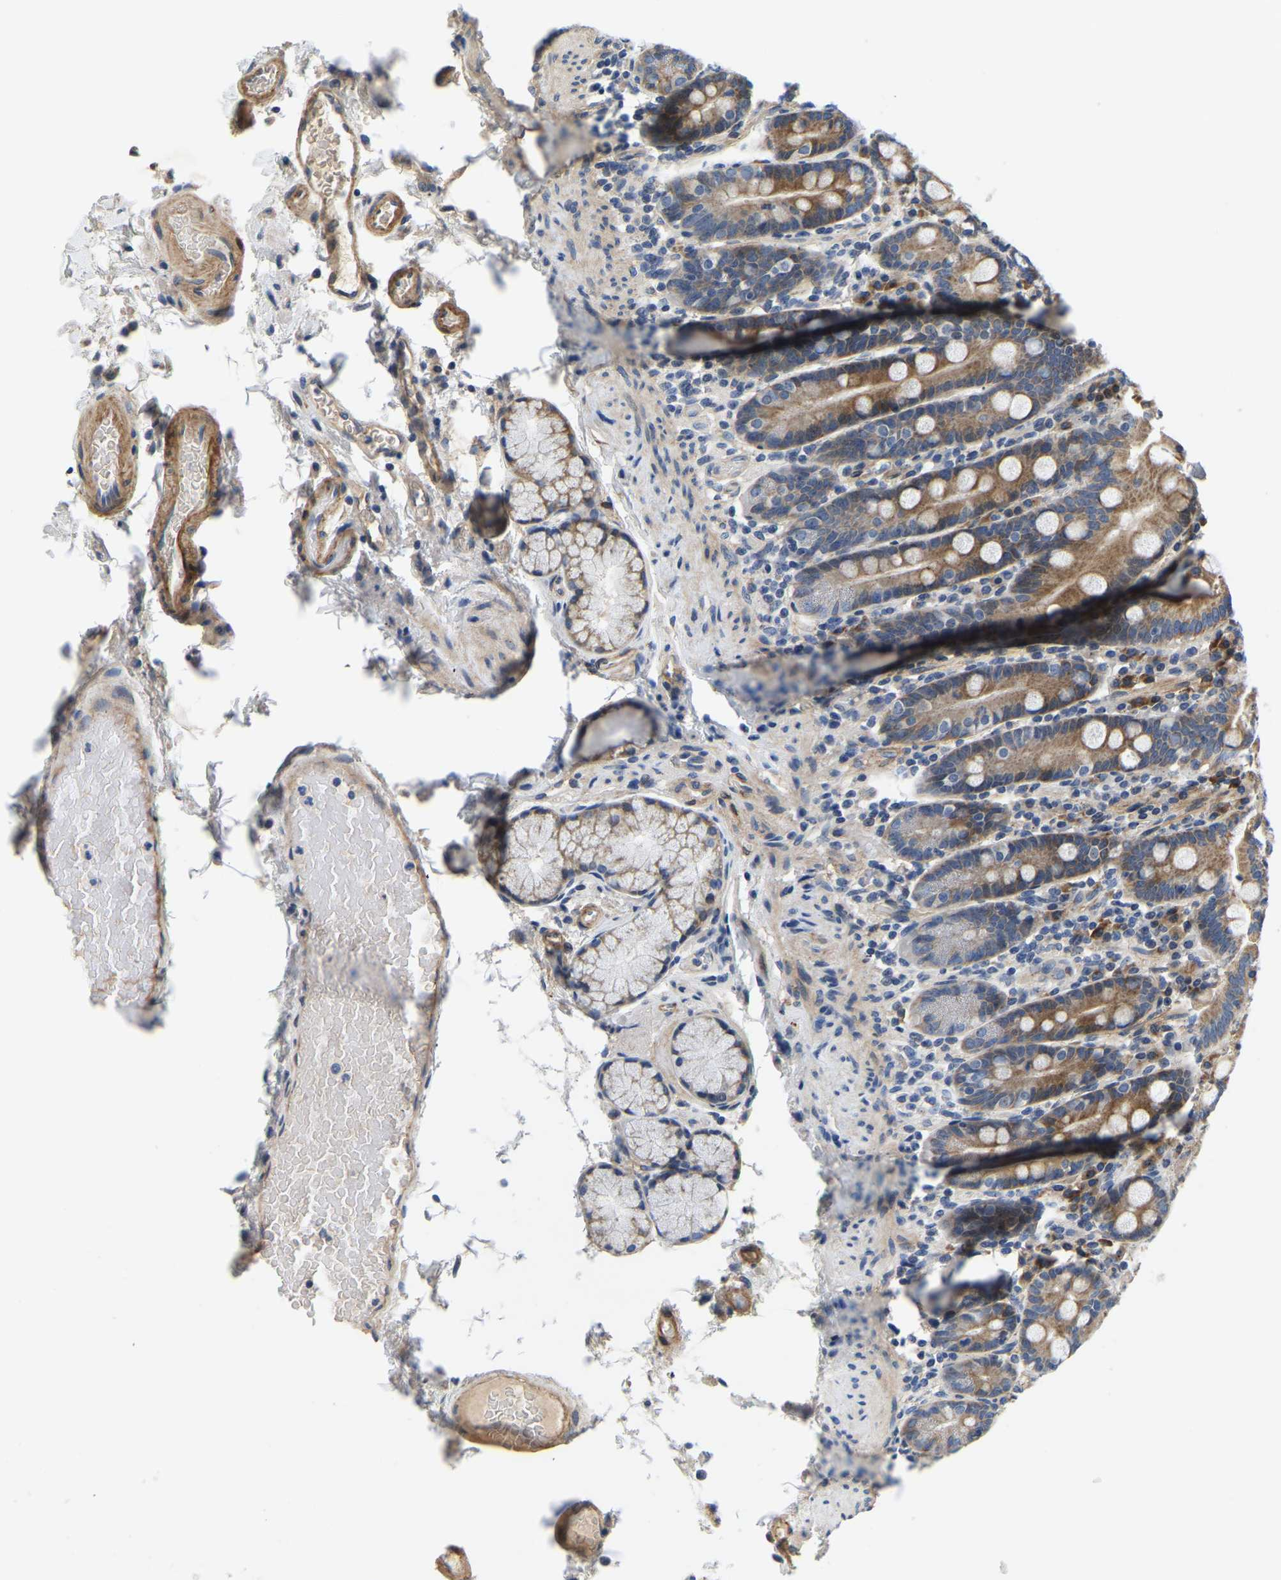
{"staining": {"intensity": "moderate", "quantity": ">75%", "location": "cytoplasmic/membranous"}, "tissue": "duodenum", "cell_type": "Glandular cells", "image_type": "normal", "snomed": [{"axis": "morphology", "description": "Normal tissue, NOS"}, {"axis": "topography", "description": "Small intestine, NOS"}], "caption": "The micrograph displays a brown stain indicating the presence of a protein in the cytoplasmic/membranous of glandular cells in duodenum. The staining was performed using DAB (3,3'-diaminobenzidine) to visualize the protein expression in brown, while the nuclei were stained in blue with hematoxylin (Magnification: 20x).", "gene": "LIAS", "patient": {"sex": "female", "age": 71}}